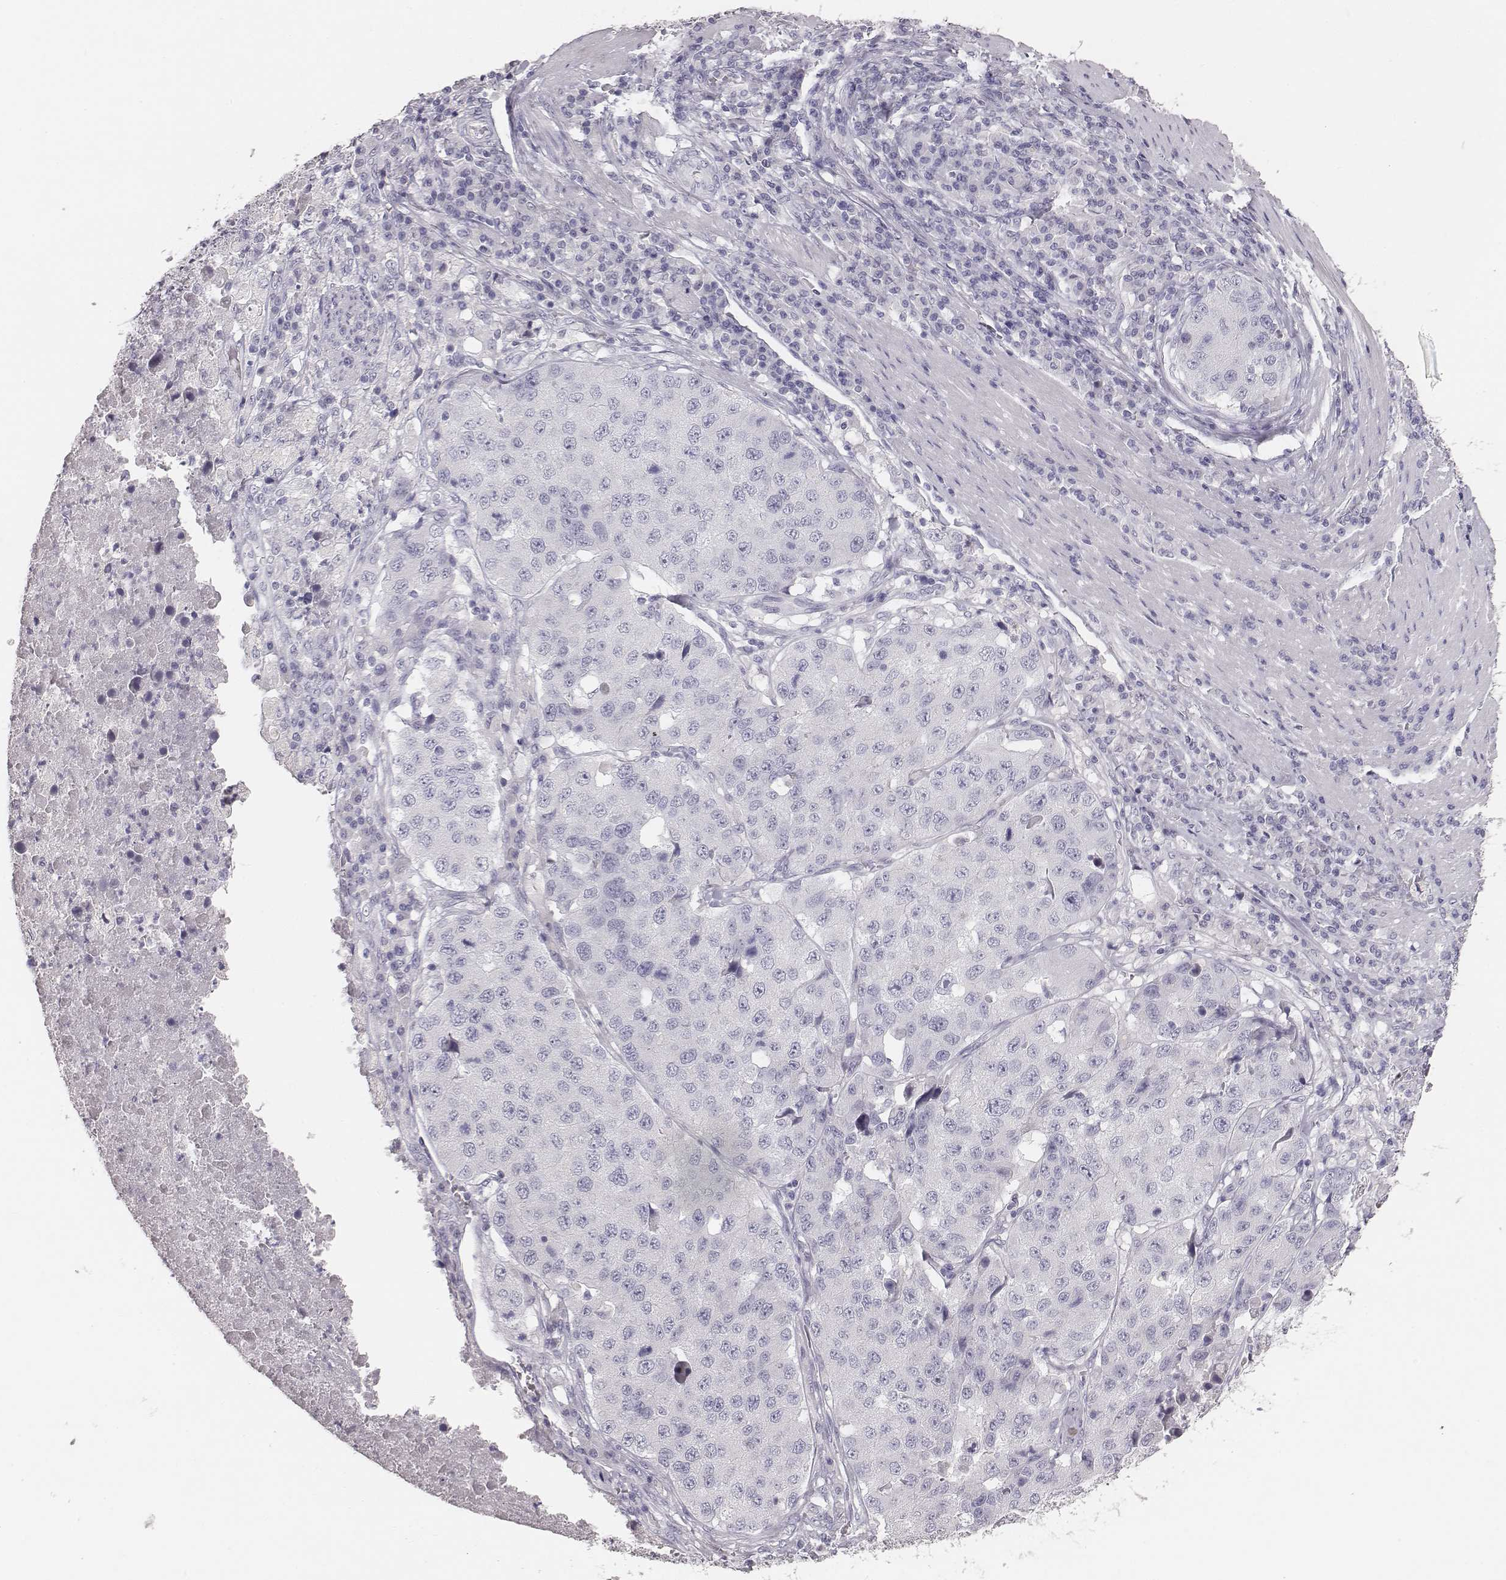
{"staining": {"intensity": "negative", "quantity": "none", "location": "none"}, "tissue": "stomach cancer", "cell_type": "Tumor cells", "image_type": "cancer", "snomed": [{"axis": "morphology", "description": "Adenocarcinoma, NOS"}, {"axis": "topography", "description": "Stomach"}], "caption": "Tumor cells show no significant expression in stomach adenocarcinoma. (Brightfield microscopy of DAB immunohistochemistry (IHC) at high magnification).", "gene": "MYH6", "patient": {"sex": "male", "age": 71}}